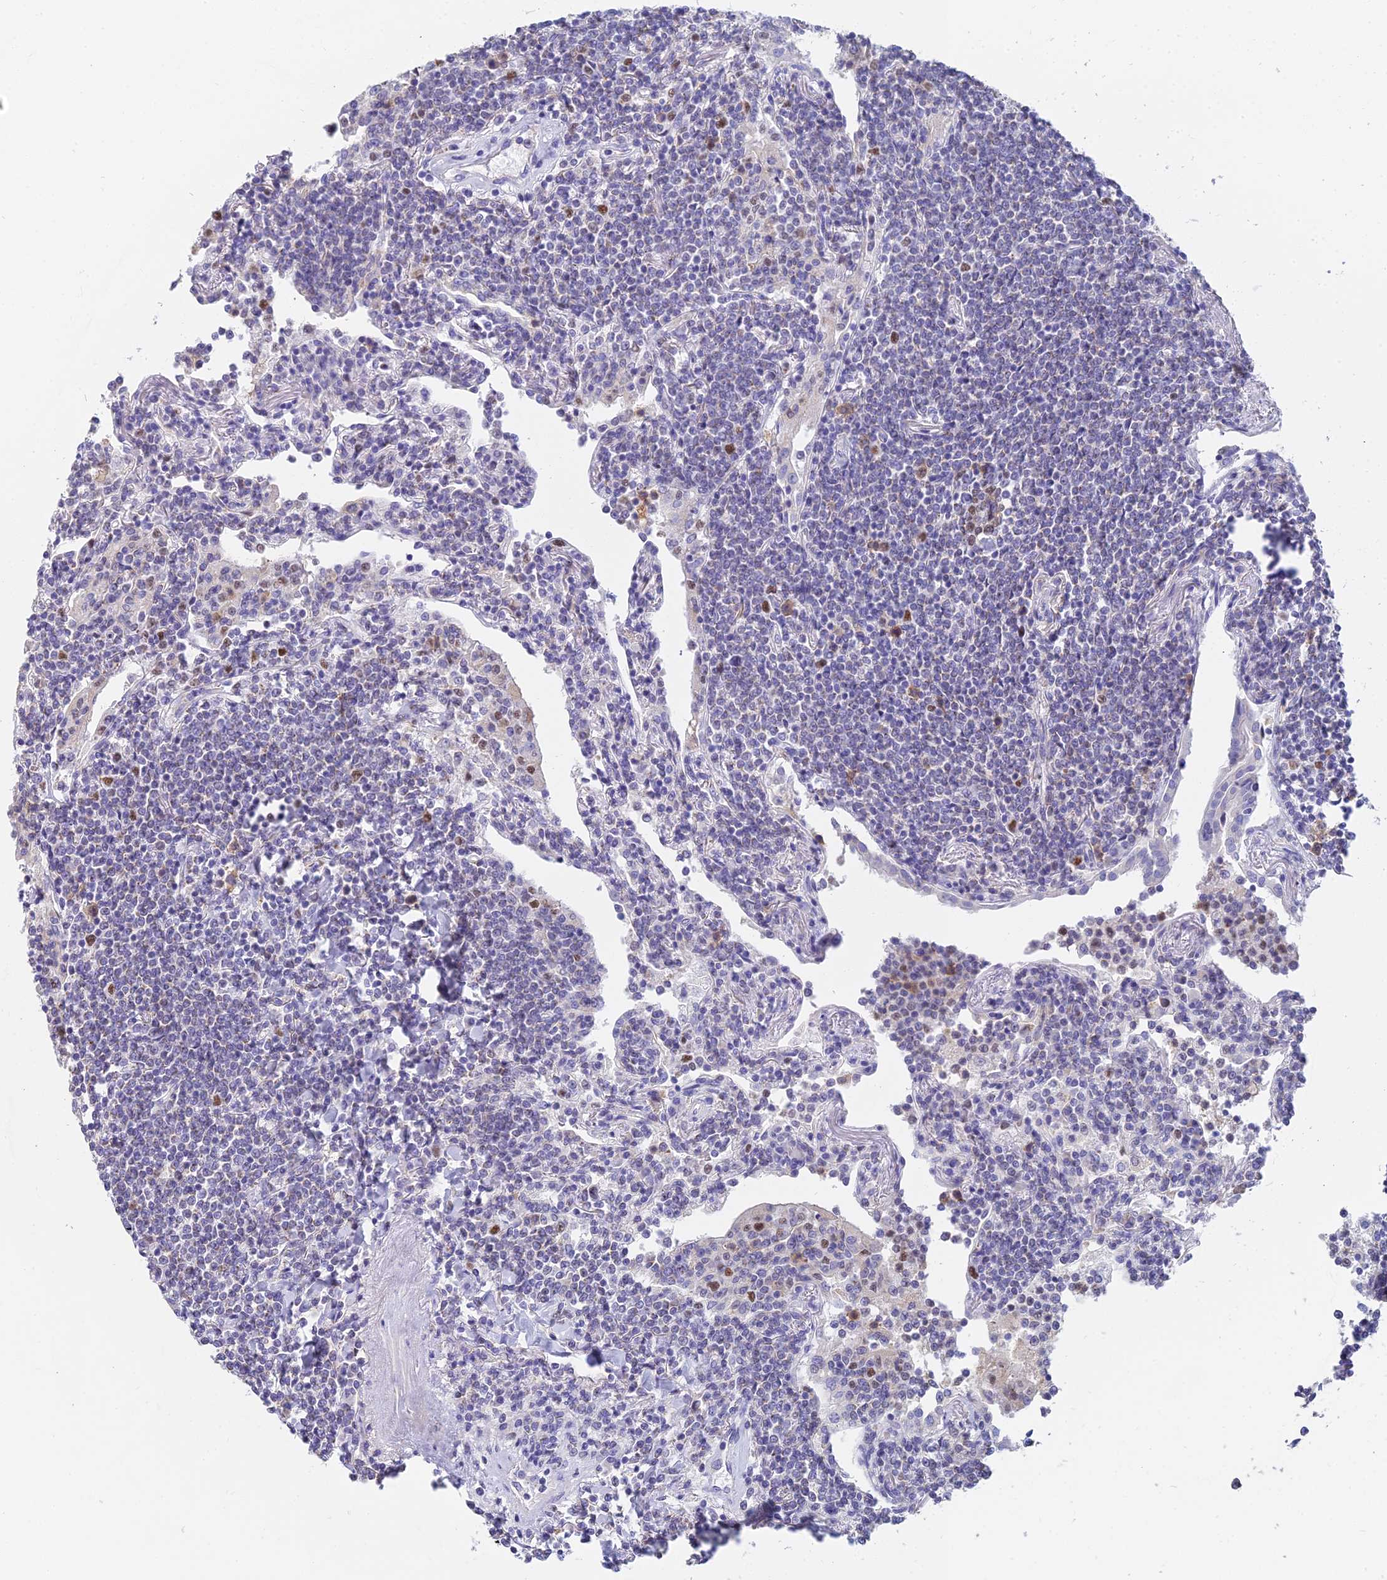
{"staining": {"intensity": "moderate", "quantity": "<25%", "location": "nuclear"}, "tissue": "lymphoma", "cell_type": "Tumor cells", "image_type": "cancer", "snomed": [{"axis": "morphology", "description": "Malignant lymphoma, non-Hodgkin's type, Low grade"}, {"axis": "topography", "description": "Lung"}], "caption": "Protein staining reveals moderate nuclear staining in about <25% of tumor cells in malignant lymphoma, non-Hodgkin's type (low-grade). (Brightfield microscopy of DAB IHC at high magnification).", "gene": "MCM2", "patient": {"sex": "female", "age": 71}}